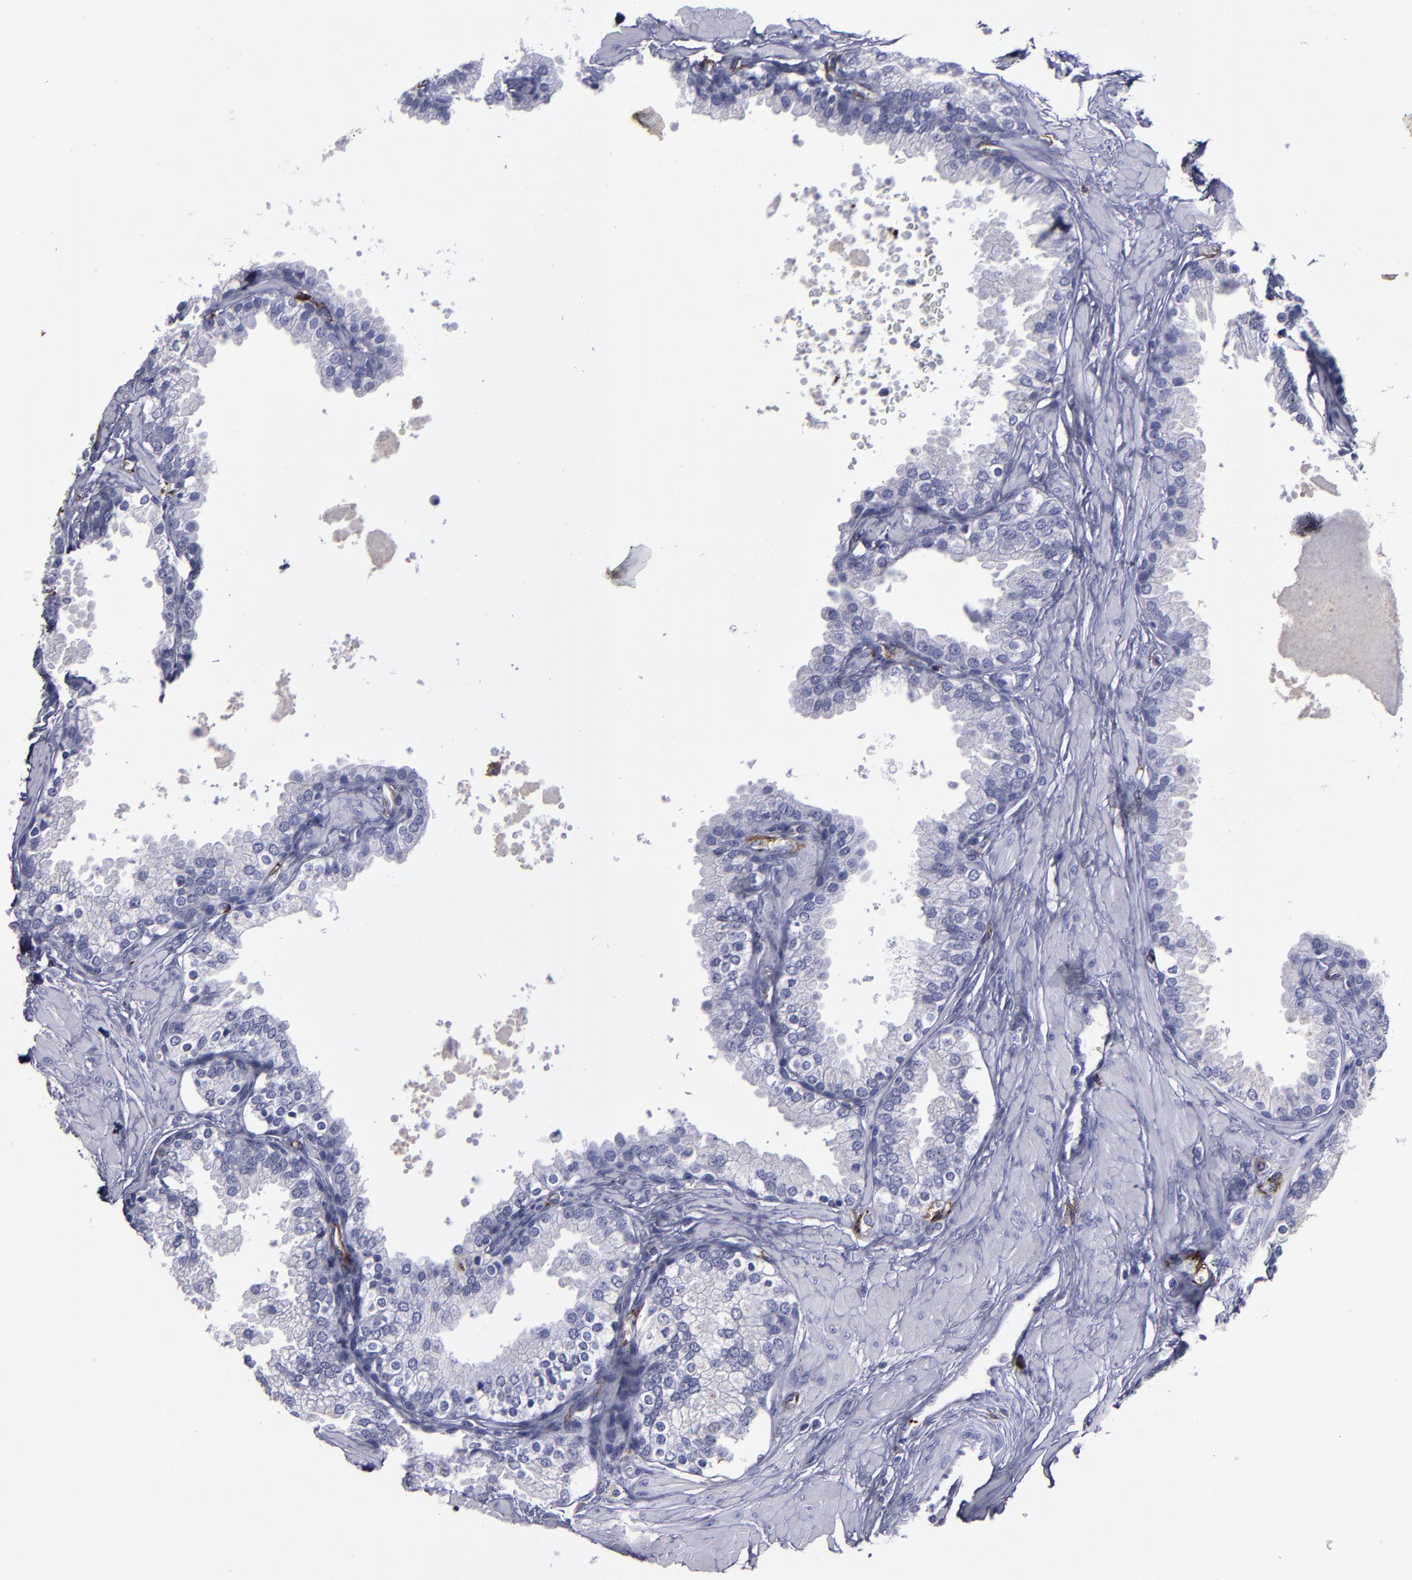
{"staining": {"intensity": "negative", "quantity": "none", "location": "none"}, "tissue": "prostate", "cell_type": "Glandular cells", "image_type": "normal", "snomed": [{"axis": "morphology", "description": "Normal tissue, NOS"}, {"axis": "topography", "description": "Prostate"}], "caption": "DAB immunohistochemical staining of unremarkable prostate exhibits no significant expression in glandular cells.", "gene": "CD36", "patient": {"sex": "male", "age": 51}}